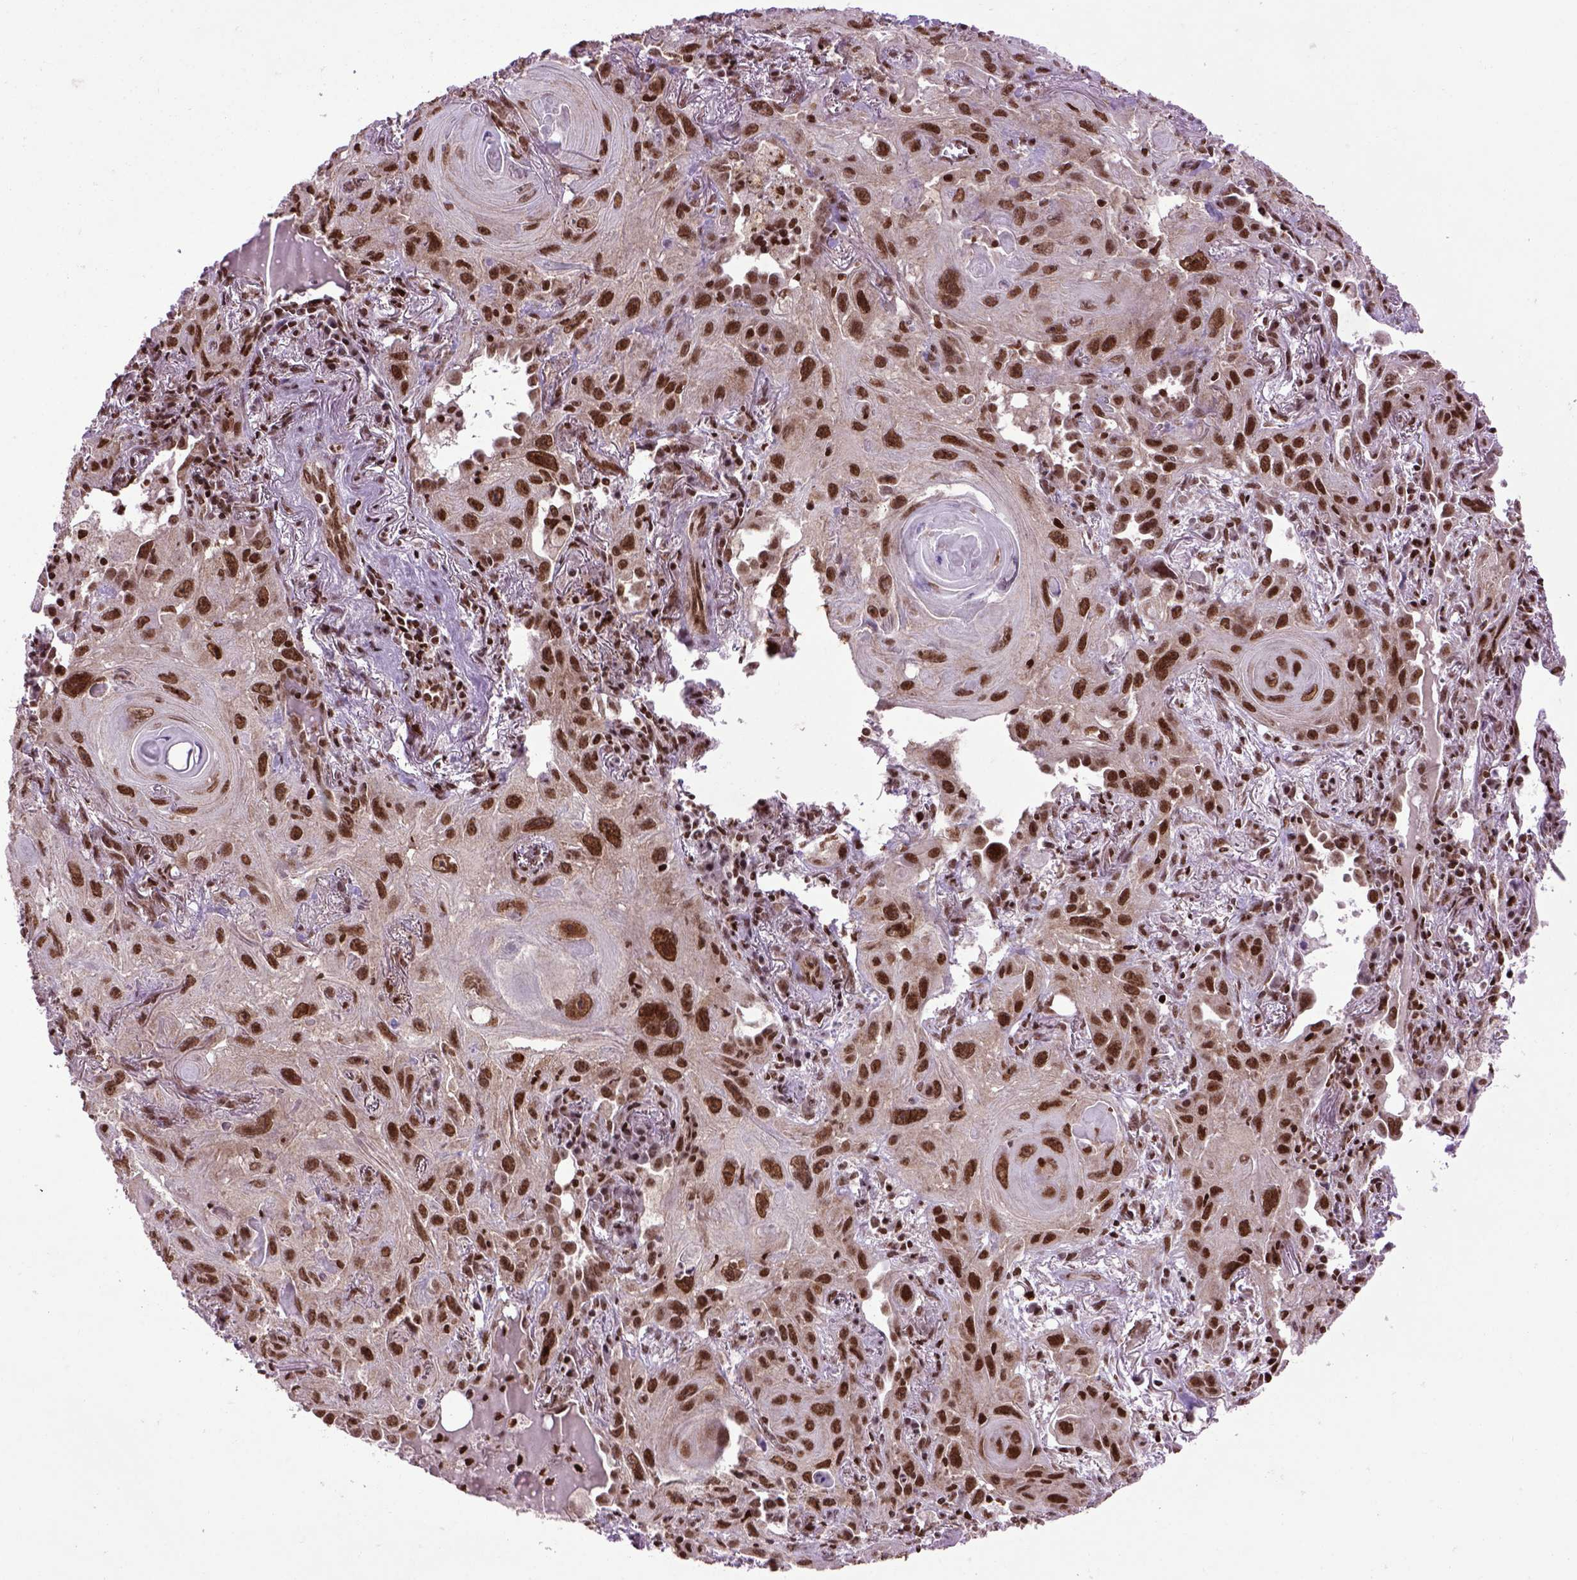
{"staining": {"intensity": "strong", "quantity": ">75%", "location": "nuclear"}, "tissue": "lung cancer", "cell_type": "Tumor cells", "image_type": "cancer", "snomed": [{"axis": "morphology", "description": "Squamous cell carcinoma, NOS"}, {"axis": "topography", "description": "Lung"}], "caption": "High-power microscopy captured an immunohistochemistry image of squamous cell carcinoma (lung), revealing strong nuclear expression in approximately >75% of tumor cells. (DAB (3,3'-diaminobenzidine) = brown stain, brightfield microscopy at high magnification).", "gene": "CELF1", "patient": {"sex": "male", "age": 79}}